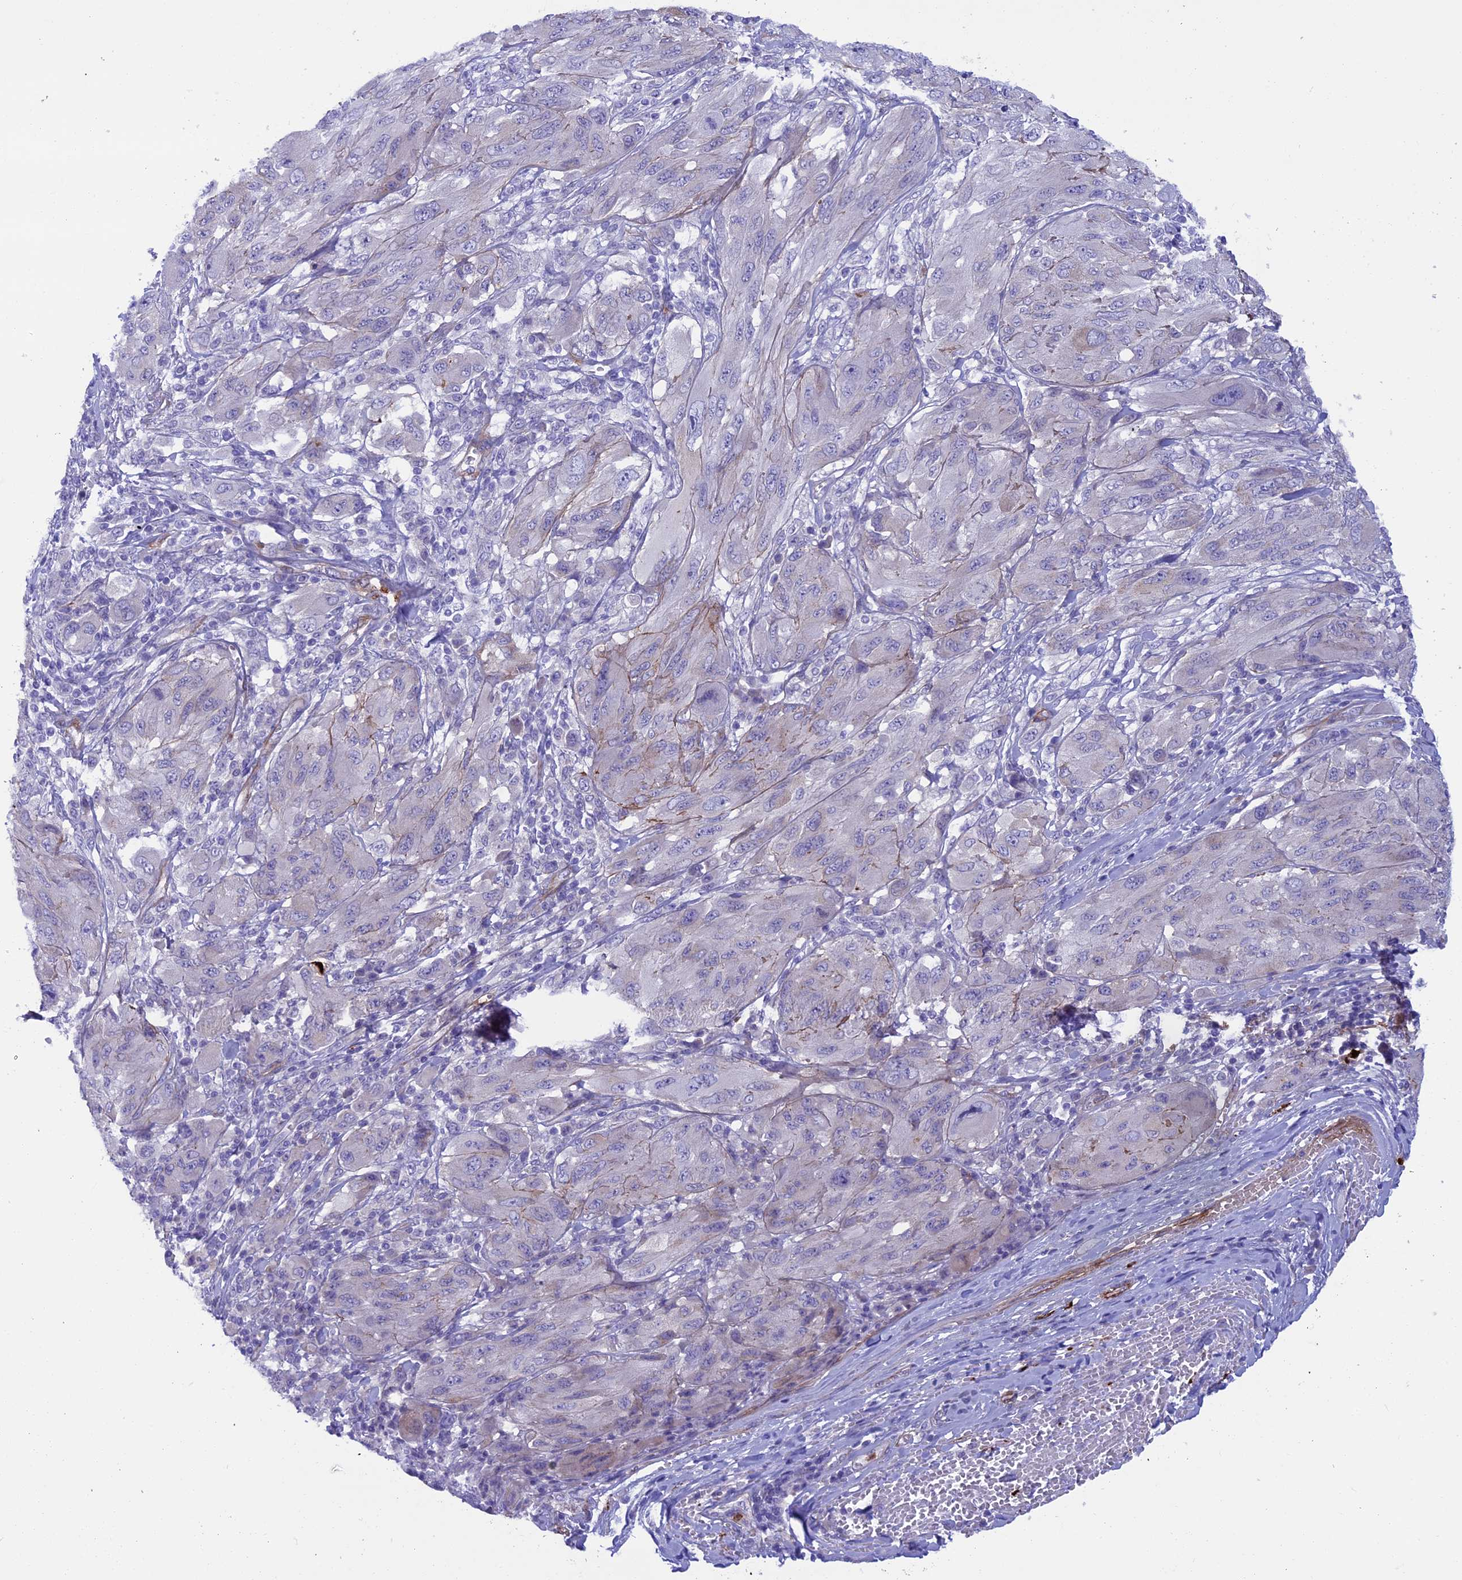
{"staining": {"intensity": "negative", "quantity": "none", "location": "none"}, "tissue": "melanoma", "cell_type": "Tumor cells", "image_type": "cancer", "snomed": [{"axis": "morphology", "description": "Malignant melanoma, NOS"}, {"axis": "topography", "description": "Skin"}], "caption": "This image is of malignant melanoma stained with immunohistochemistry (IHC) to label a protein in brown with the nuclei are counter-stained blue. There is no expression in tumor cells.", "gene": "LOXL1", "patient": {"sex": "female", "age": 91}}